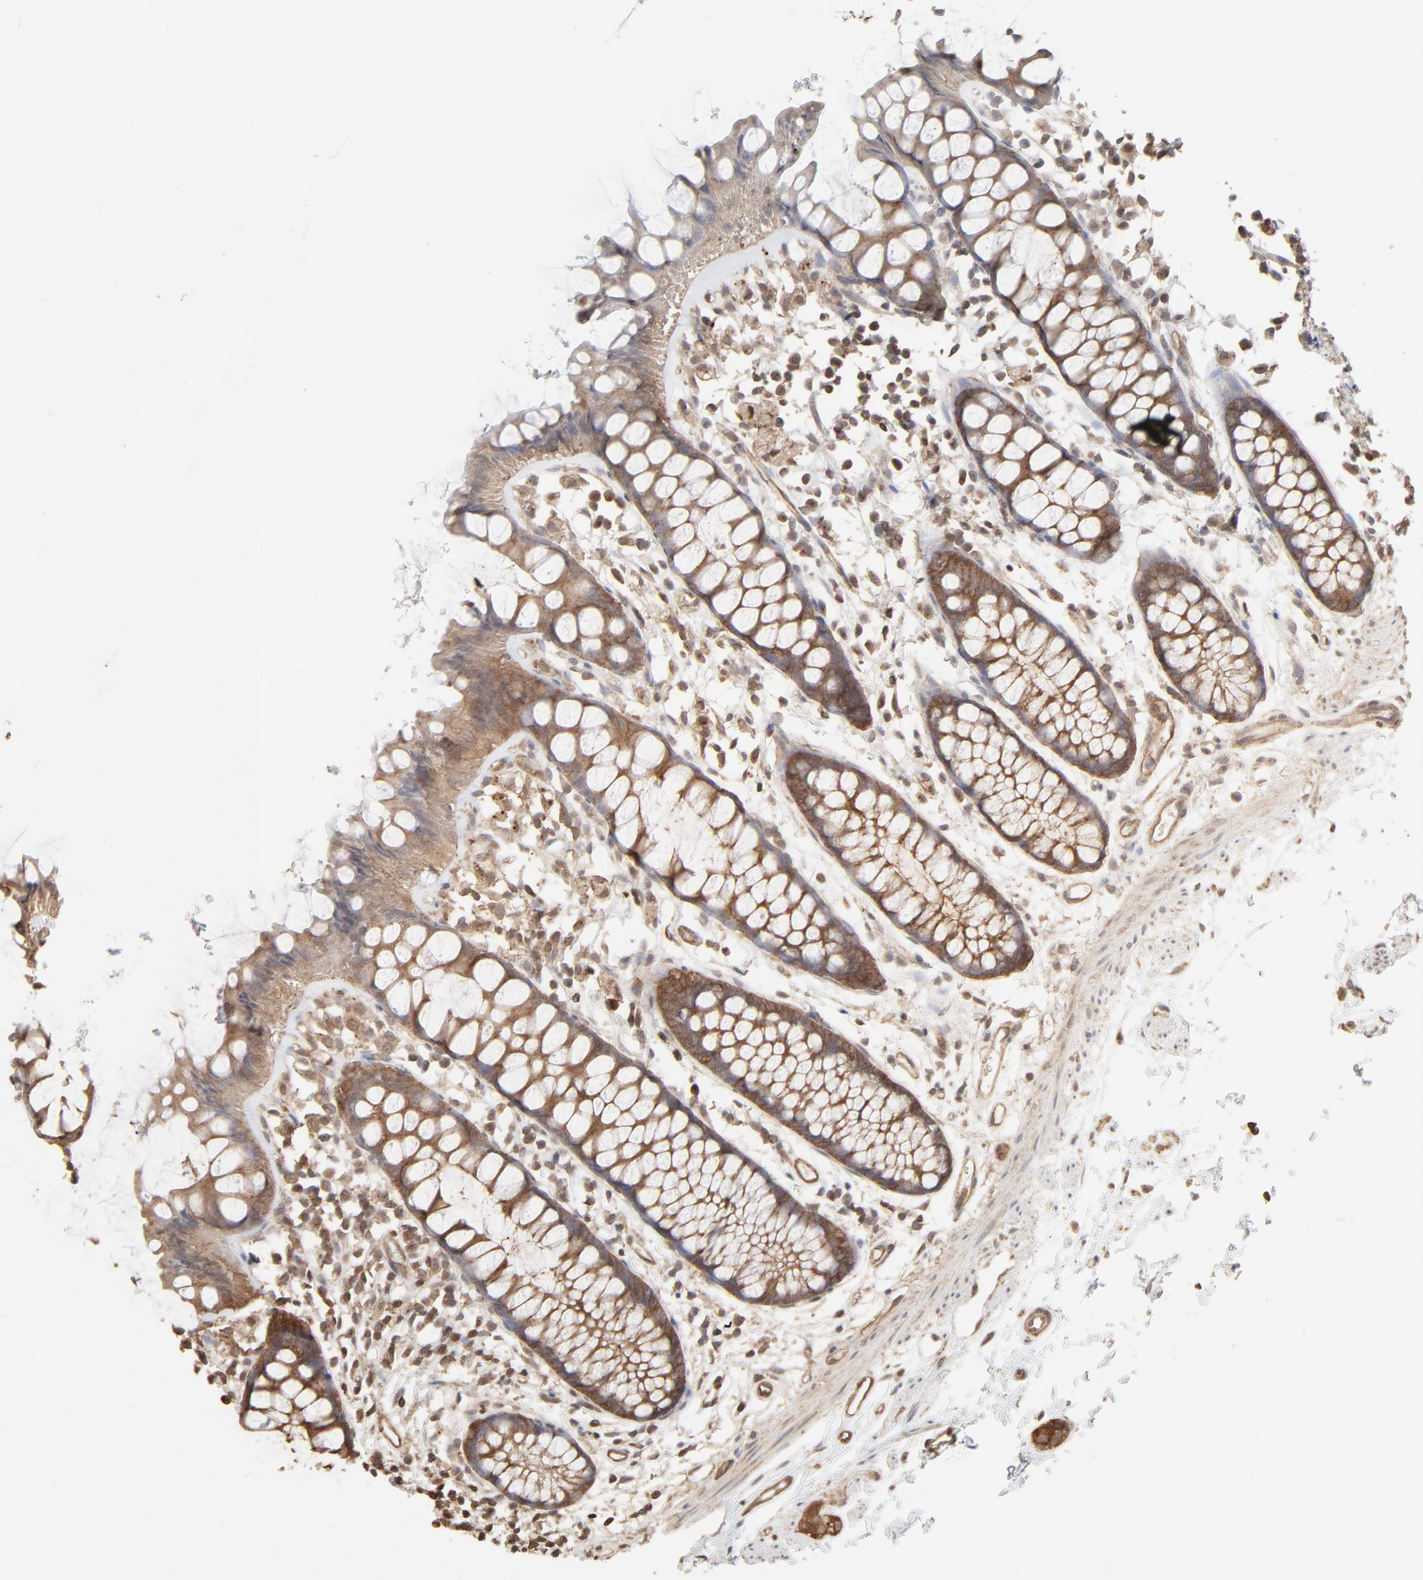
{"staining": {"intensity": "moderate", "quantity": ">75%", "location": "cytoplasmic/membranous"}, "tissue": "rectum", "cell_type": "Glandular cells", "image_type": "normal", "snomed": [{"axis": "morphology", "description": "Normal tissue, NOS"}, {"axis": "topography", "description": "Rectum"}], "caption": "A high-resolution image shows IHC staining of normal rectum, which exhibits moderate cytoplasmic/membranous positivity in approximately >75% of glandular cells.", "gene": "PPP2CA", "patient": {"sex": "female", "age": 66}}